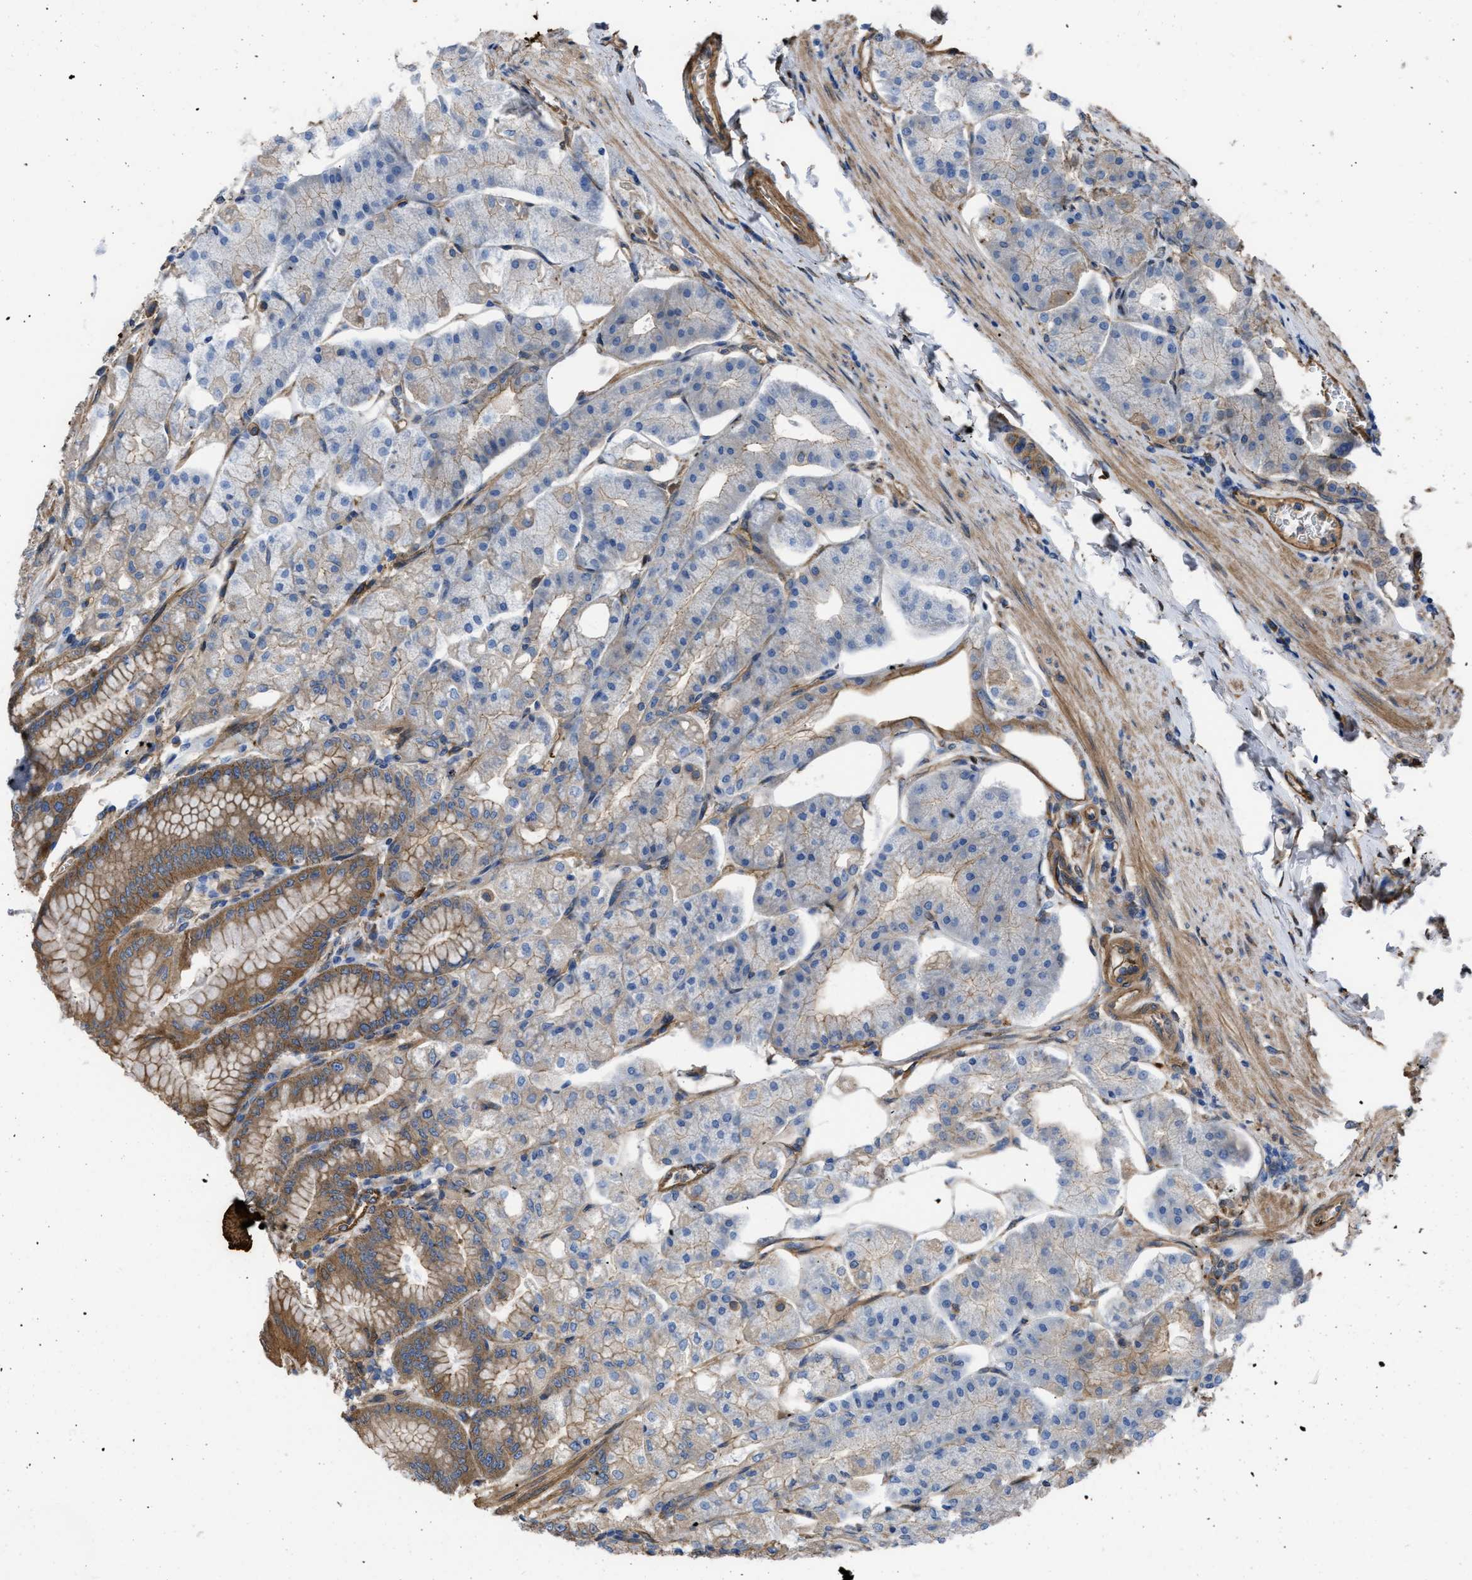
{"staining": {"intensity": "moderate", "quantity": ">75%", "location": "cytoplasmic/membranous"}, "tissue": "stomach", "cell_type": "Glandular cells", "image_type": "normal", "snomed": [{"axis": "morphology", "description": "Normal tissue, NOS"}, {"axis": "topography", "description": "Stomach, lower"}], "caption": "IHC of unremarkable human stomach demonstrates medium levels of moderate cytoplasmic/membranous positivity in approximately >75% of glandular cells. (DAB = brown stain, brightfield microscopy at high magnification).", "gene": "TRIOBP", "patient": {"sex": "male", "age": 71}}